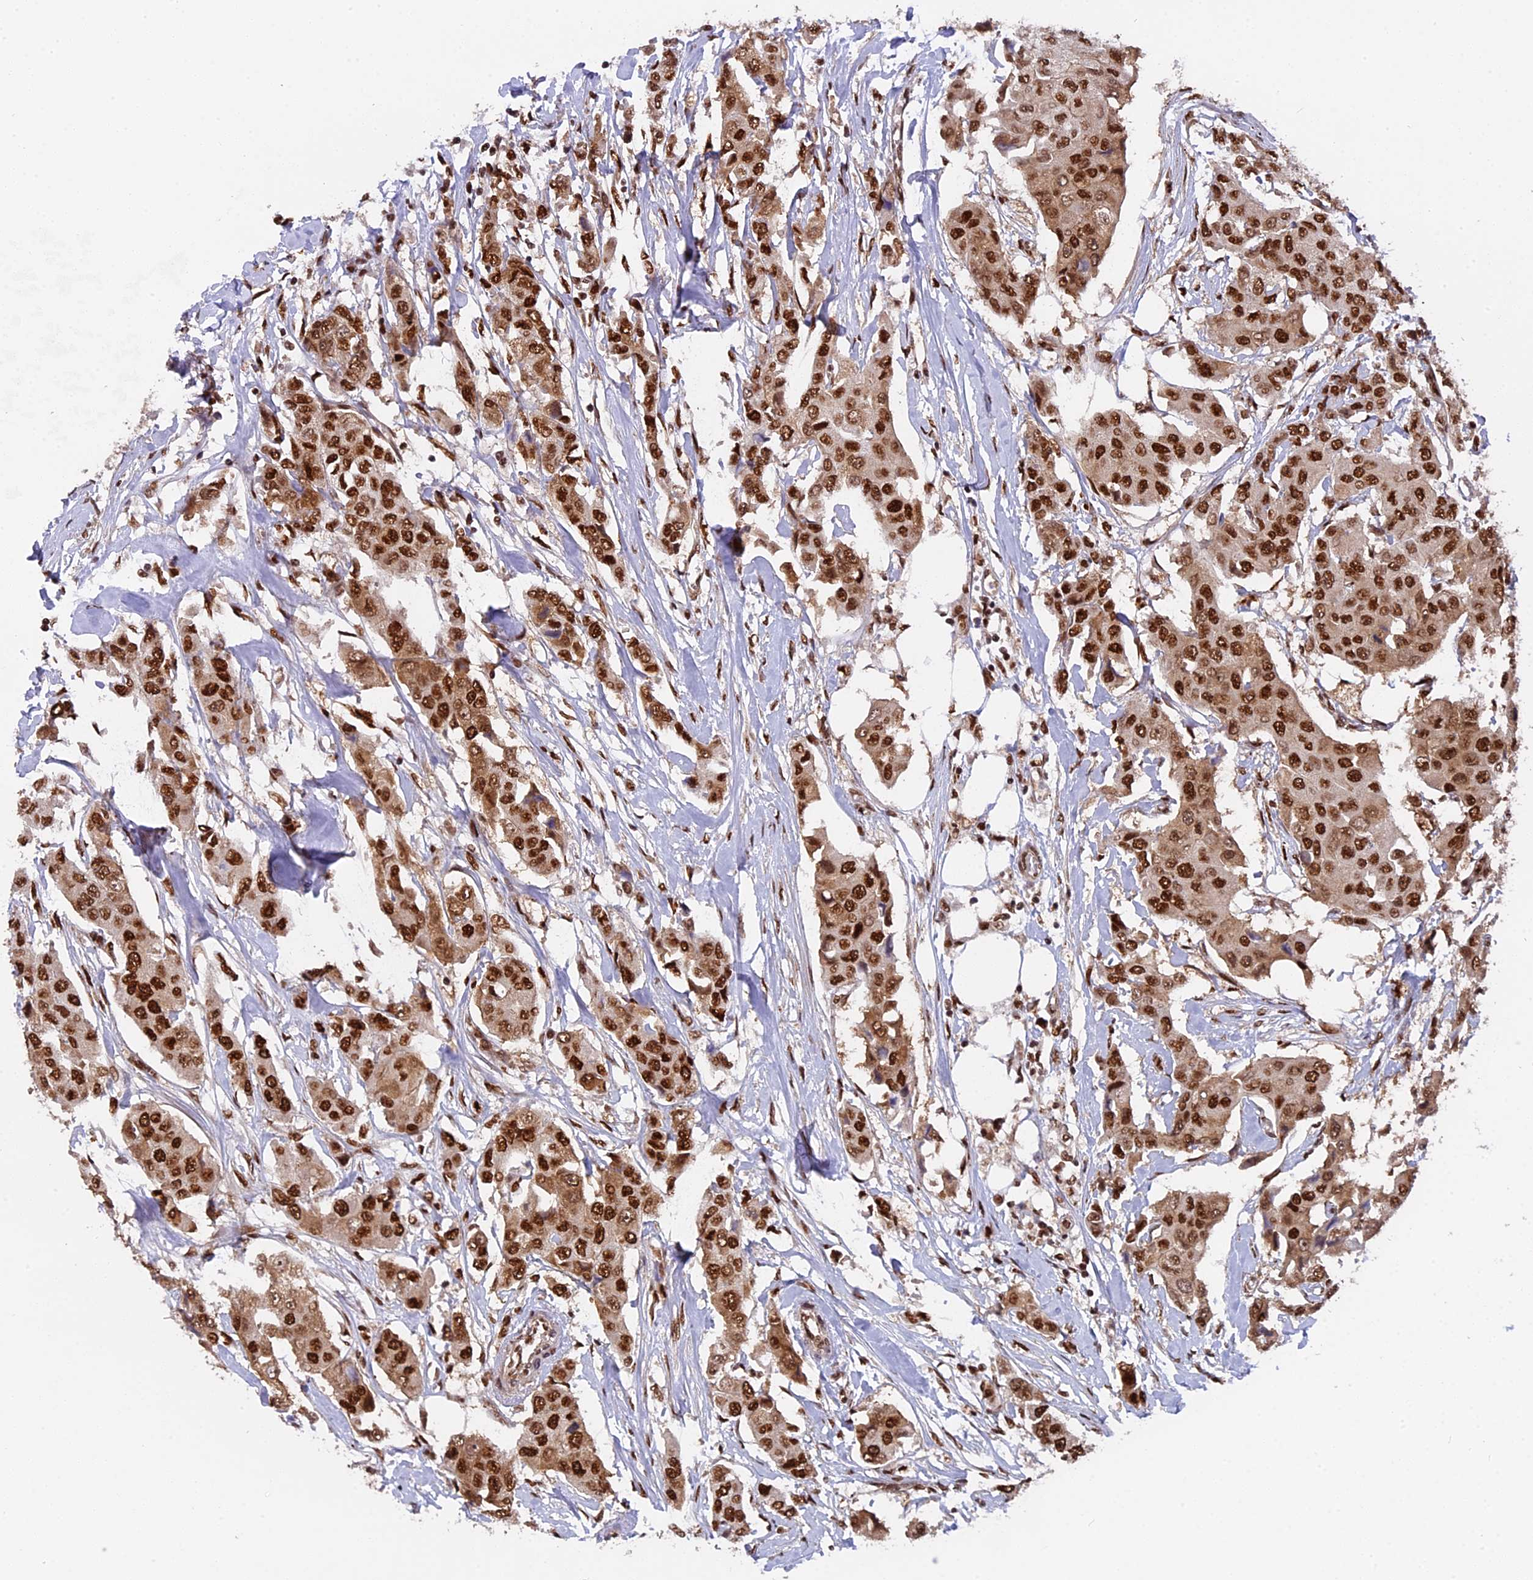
{"staining": {"intensity": "strong", "quantity": ">75%", "location": "nuclear"}, "tissue": "breast cancer", "cell_type": "Tumor cells", "image_type": "cancer", "snomed": [{"axis": "morphology", "description": "Duct carcinoma"}, {"axis": "topography", "description": "Breast"}], "caption": "Immunohistochemistry of breast intraductal carcinoma reveals high levels of strong nuclear positivity in about >75% of tumor cells.", "gene": "RAMAC", "patient": {"sex": "female", "age": 80}}